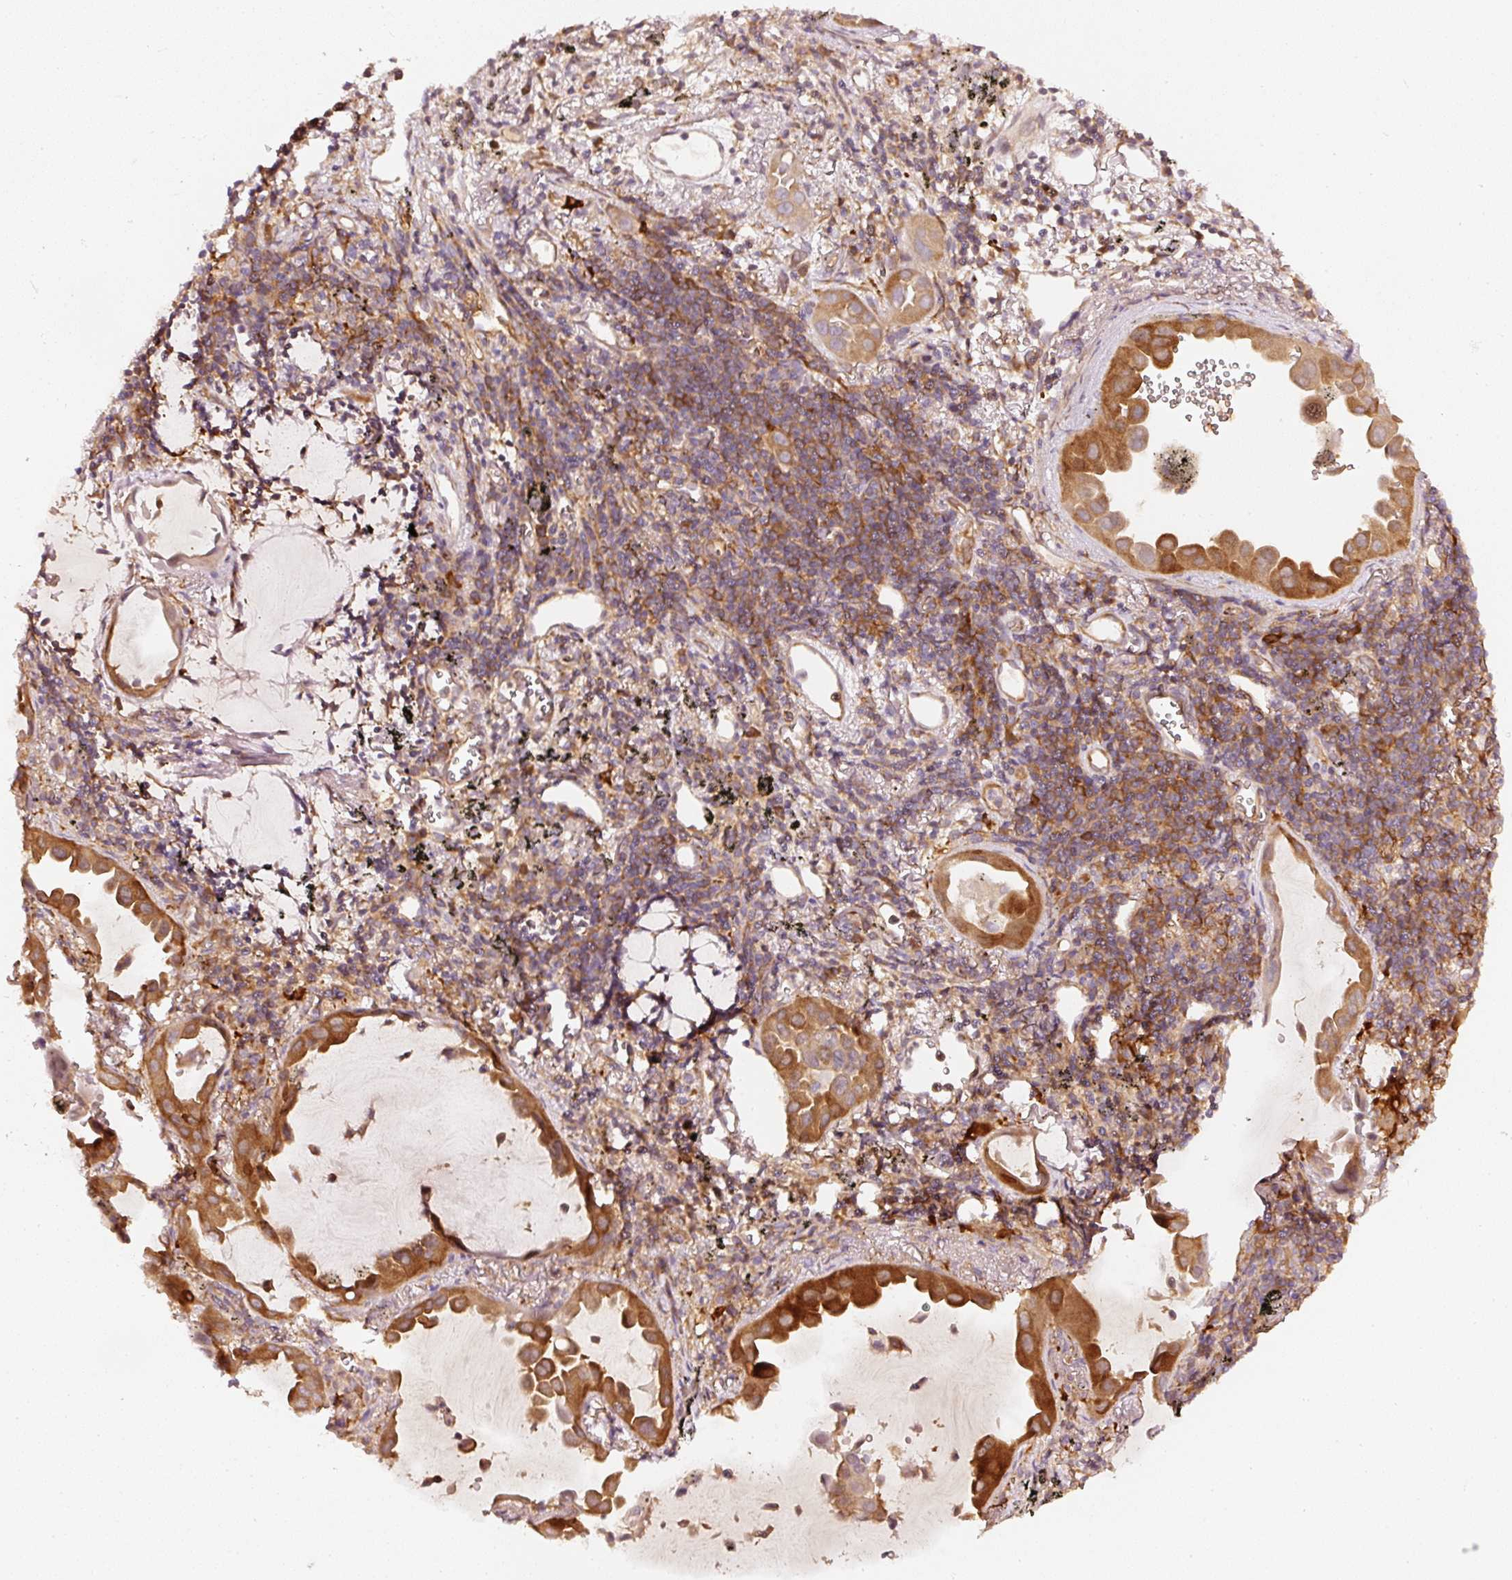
{"staining": {"intensity": "strong", "quantity": ">75%", "location": "cytoplasmic/membranous"}, "tissue": "lung cancer", "cell_type": "Tumor cells", "image_type": "cancer", "snomed": [{"axis": "morphology", "description": "Adenocarcinoma, NOS"}, {"axis": "topography", "description": "Lung"}], "caption": "A micrograph of lung cancer (adenocarcinoma) stained for a protein displays strong cytoplasmic/membranous brown staining in tumor cells.", "gene": "ASMTL", "patient": {"sex": "male", "age": 68}}